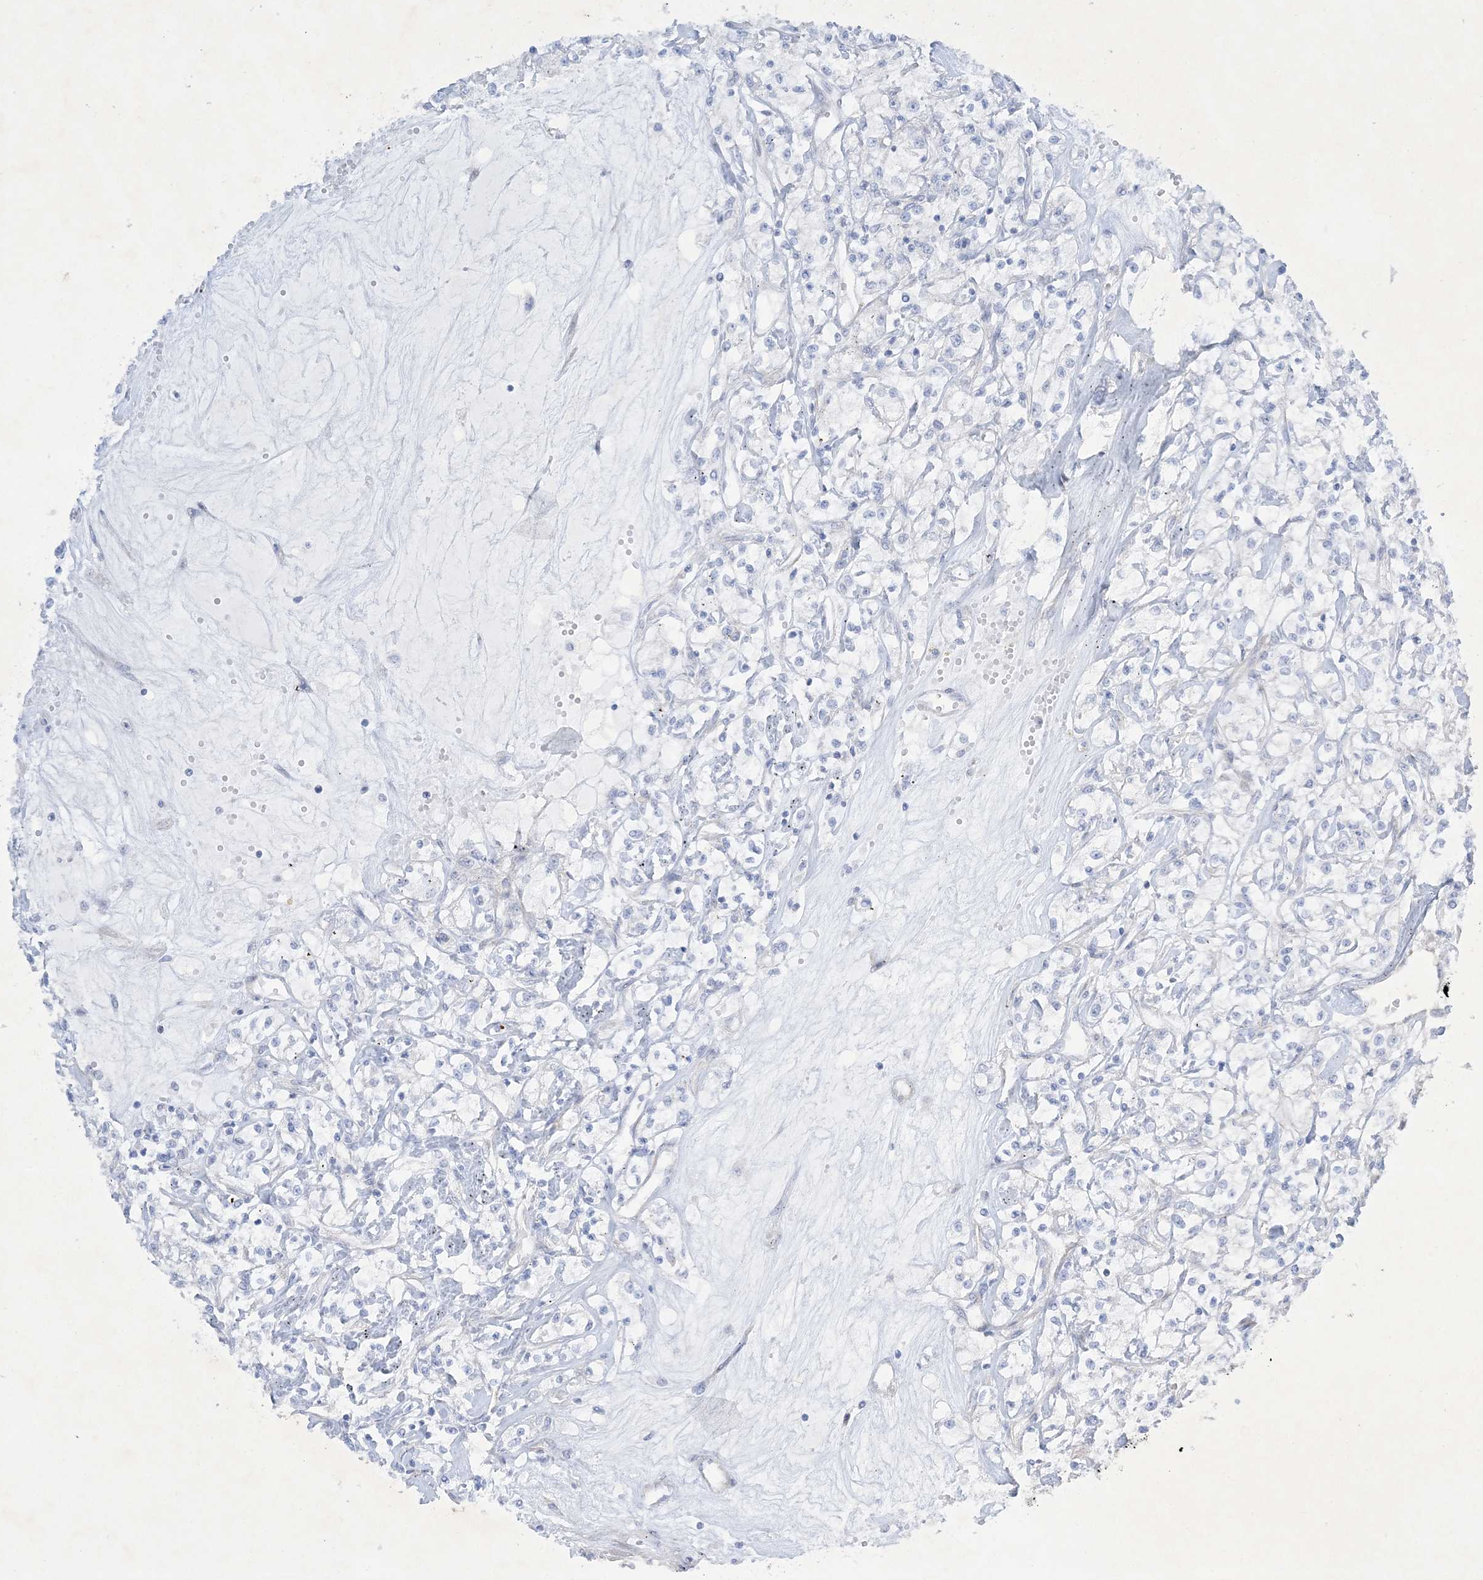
{"staining": {"intensity": "negative", "quantity": "none", "location": "none"}, "tissue": "renal cancer", "cell_type": "Tumor cells", "image_type": "cancer", "snomed": [{"axis": "morphology", "description": "Adenocarcinoma, NOS"}, {"axis": "topography", "description": "Kidney"}], "caption": "Immunohistochemistry (IHC) micrograph of renal cancer (adenocarcinoma) stained for a protein (brown), which reveals no expression in tumor cells.", "gene": "FARSB", "patient": {"sex": "female", "age": 59}}